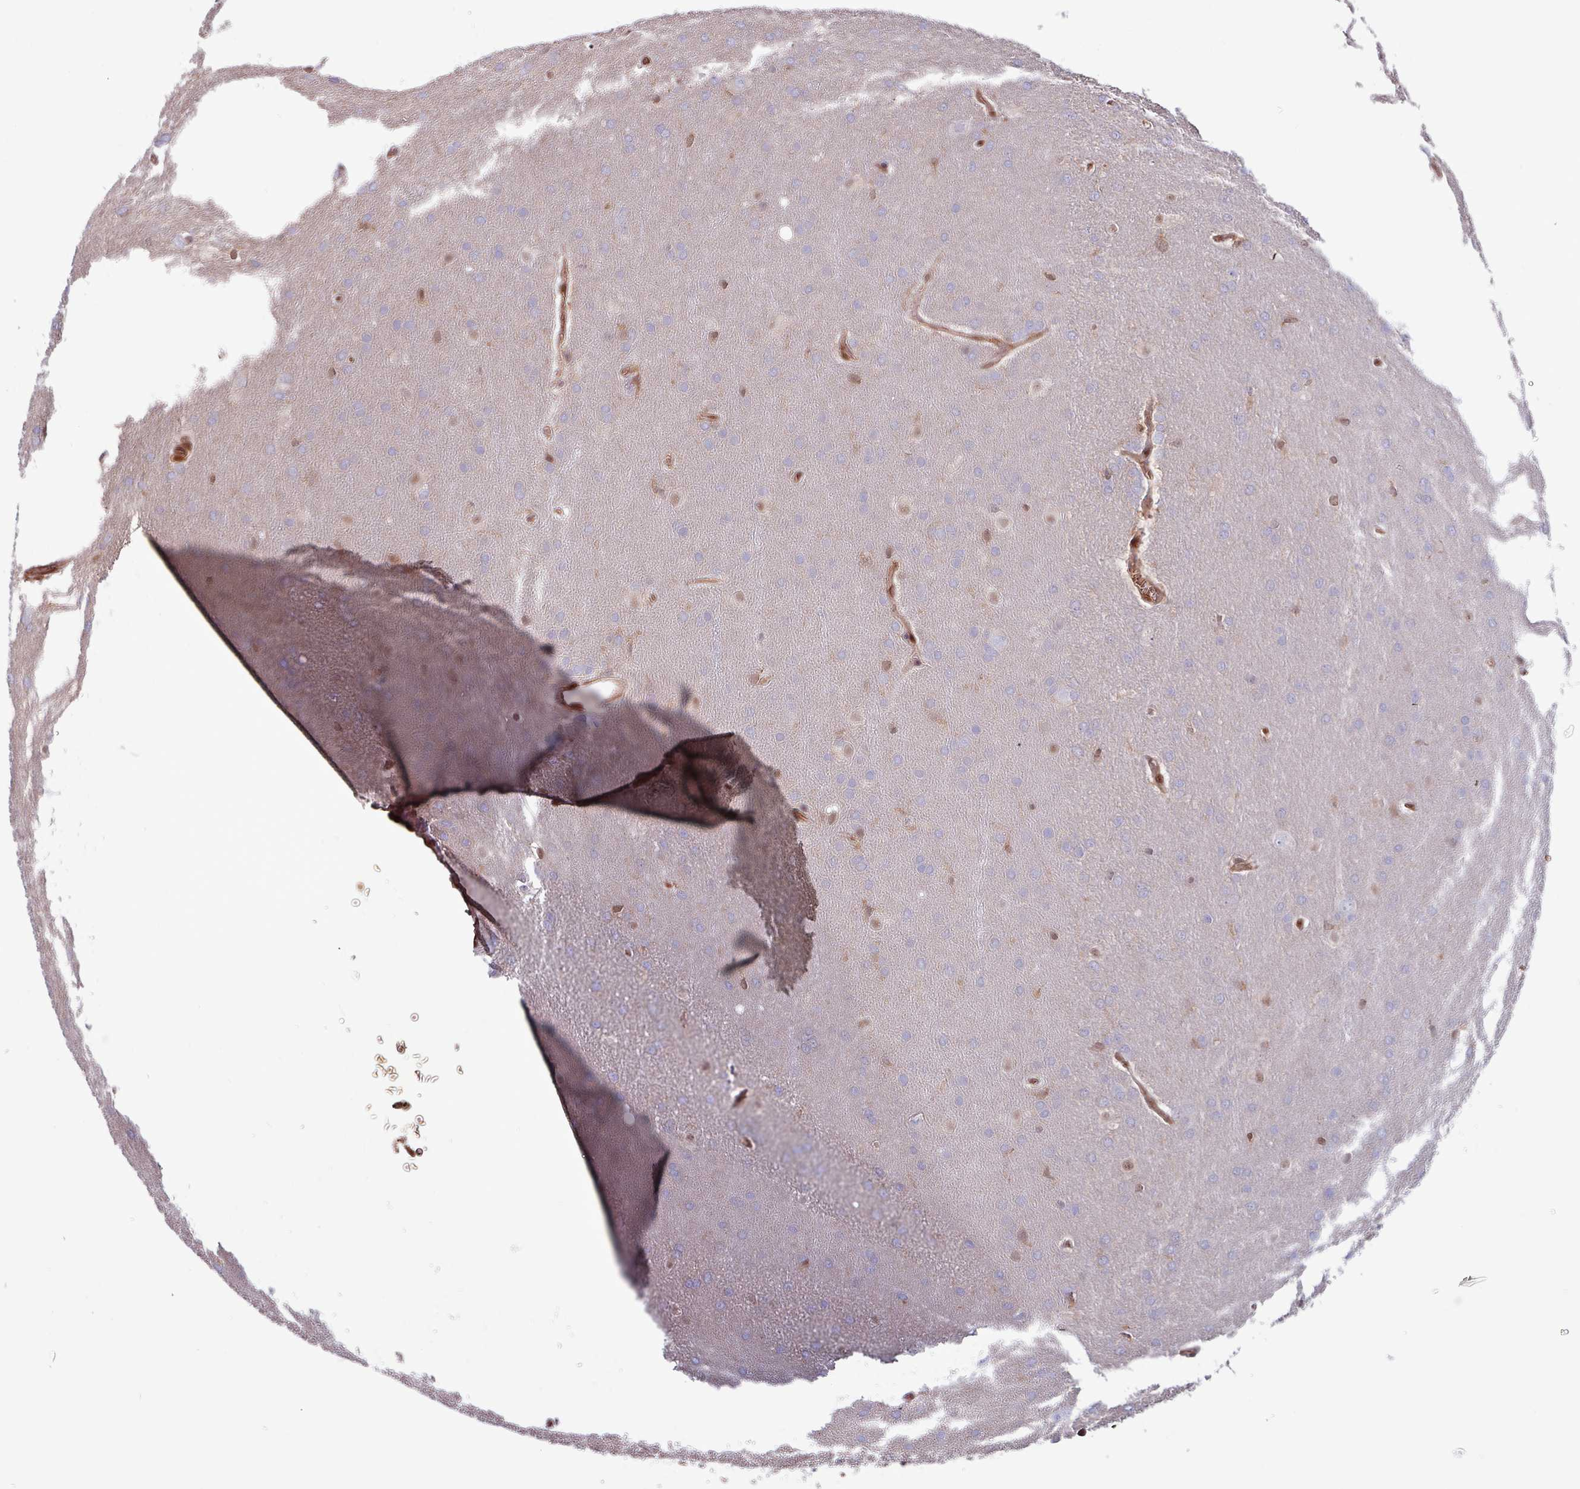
{"staining": {"intensity": "negative", "quantity": "none", "location": "none"}, "tissue": "glioma", "cell_type": "Tumor cells", "image_type": "cancer", "snomed": [{"axis": "morphology", "description": "Glioma, malignant, Low grade"}, {"axis": "topography", "description": "Brain"}], "caption": "Human glioma stained for a protein using IHC exhibits no expression in tumor cells.", "gene": "PSMB8", "patient": {"sex": "female", "age": 32}}